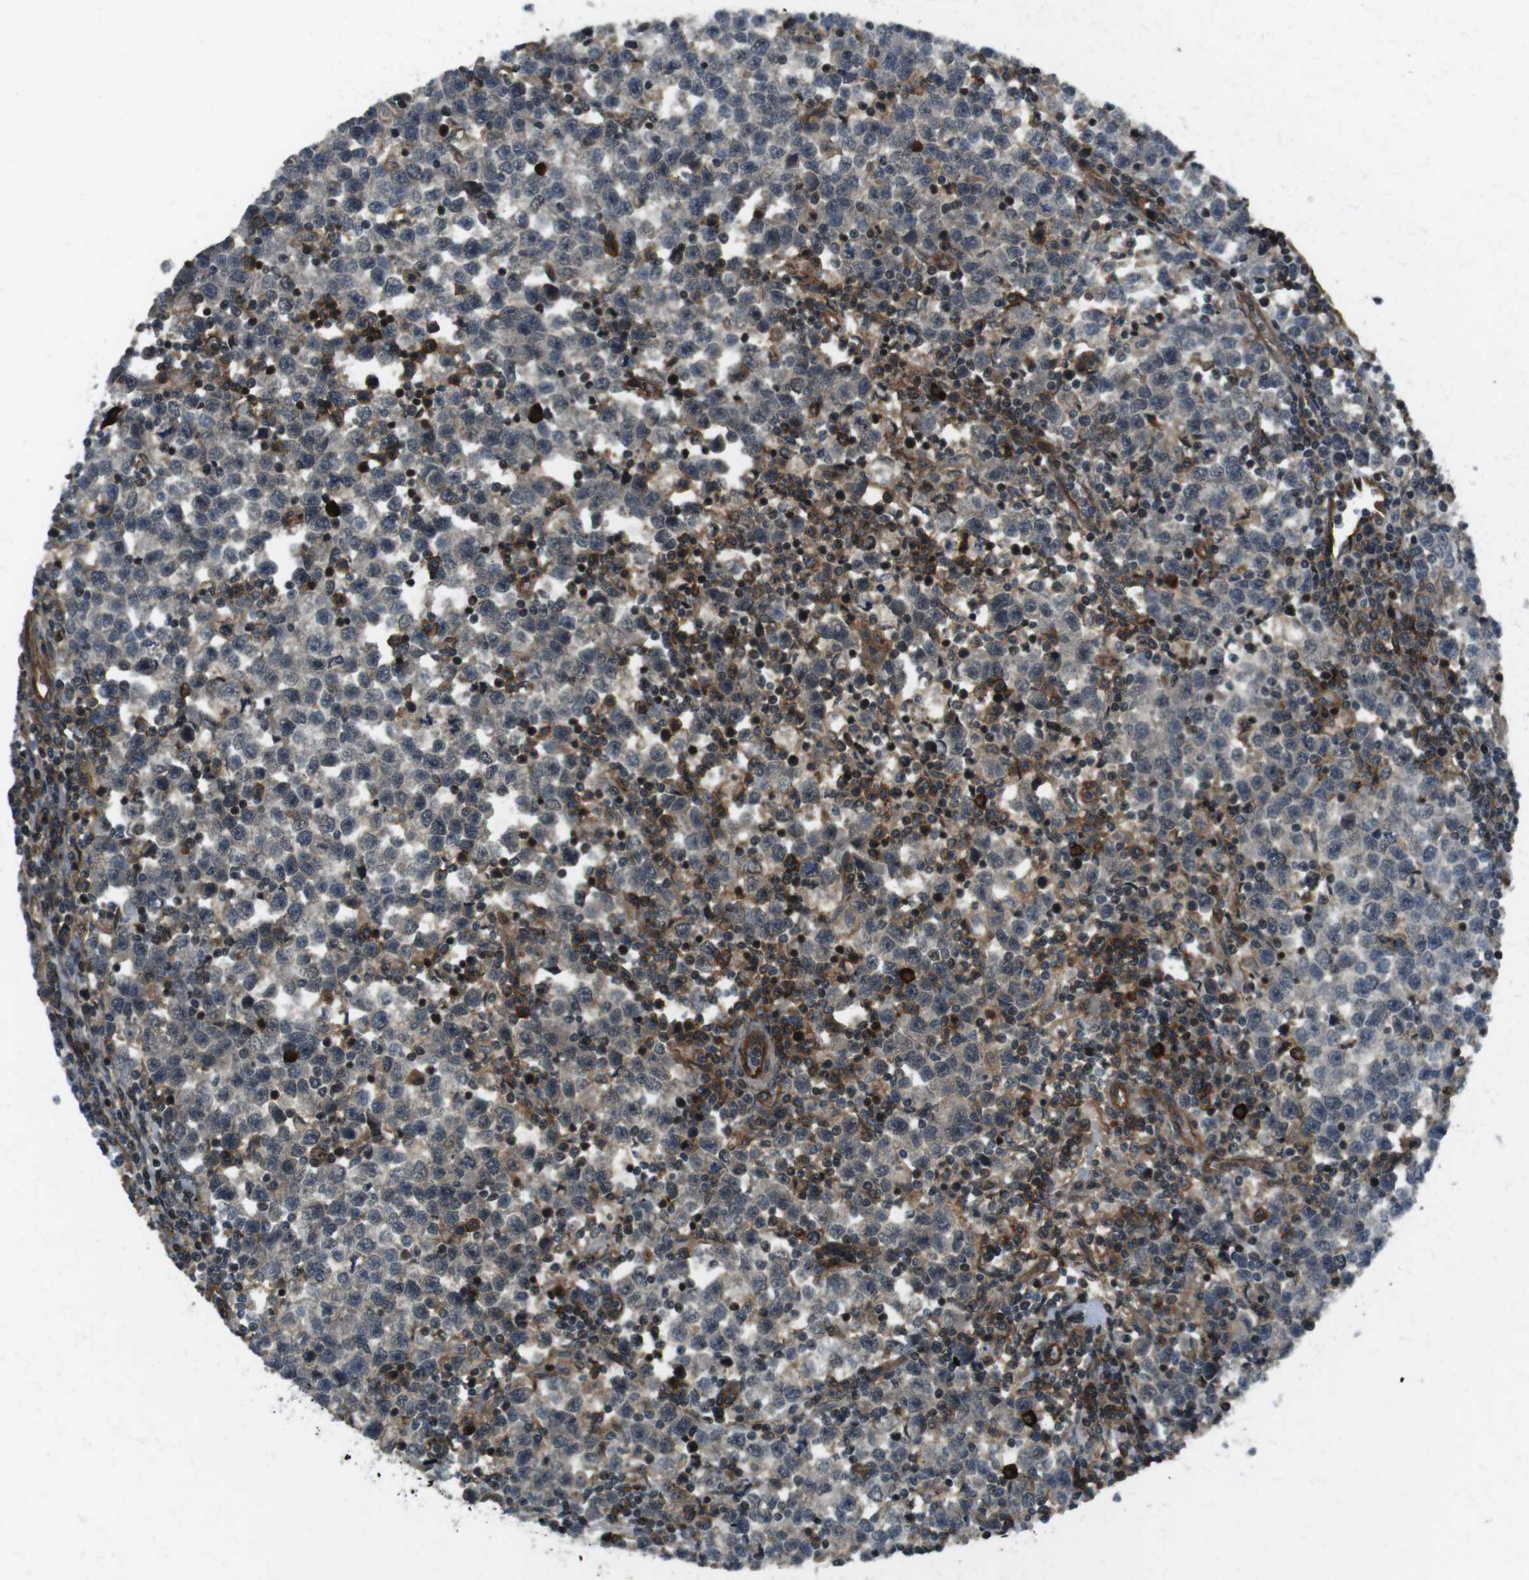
{"staining": {"intensity": "weak", "quantity": "<25%", "location": "cytoplasmic/membranous"}, "tissue": "testis cancer", "cell_type": "Tumor cells", "image_type": "cancer", "snomed": [{"axis": "morphology", "description": "Seminoma, NOS"}, {"axis": "topography", "description": "Testis"}], "caption": "Immunohistochemical staining of testis seminoma exhibits no significant staining in tumor cells.", "gene": "TIAM2", "patient": {"sex": "male", "age": 43}}